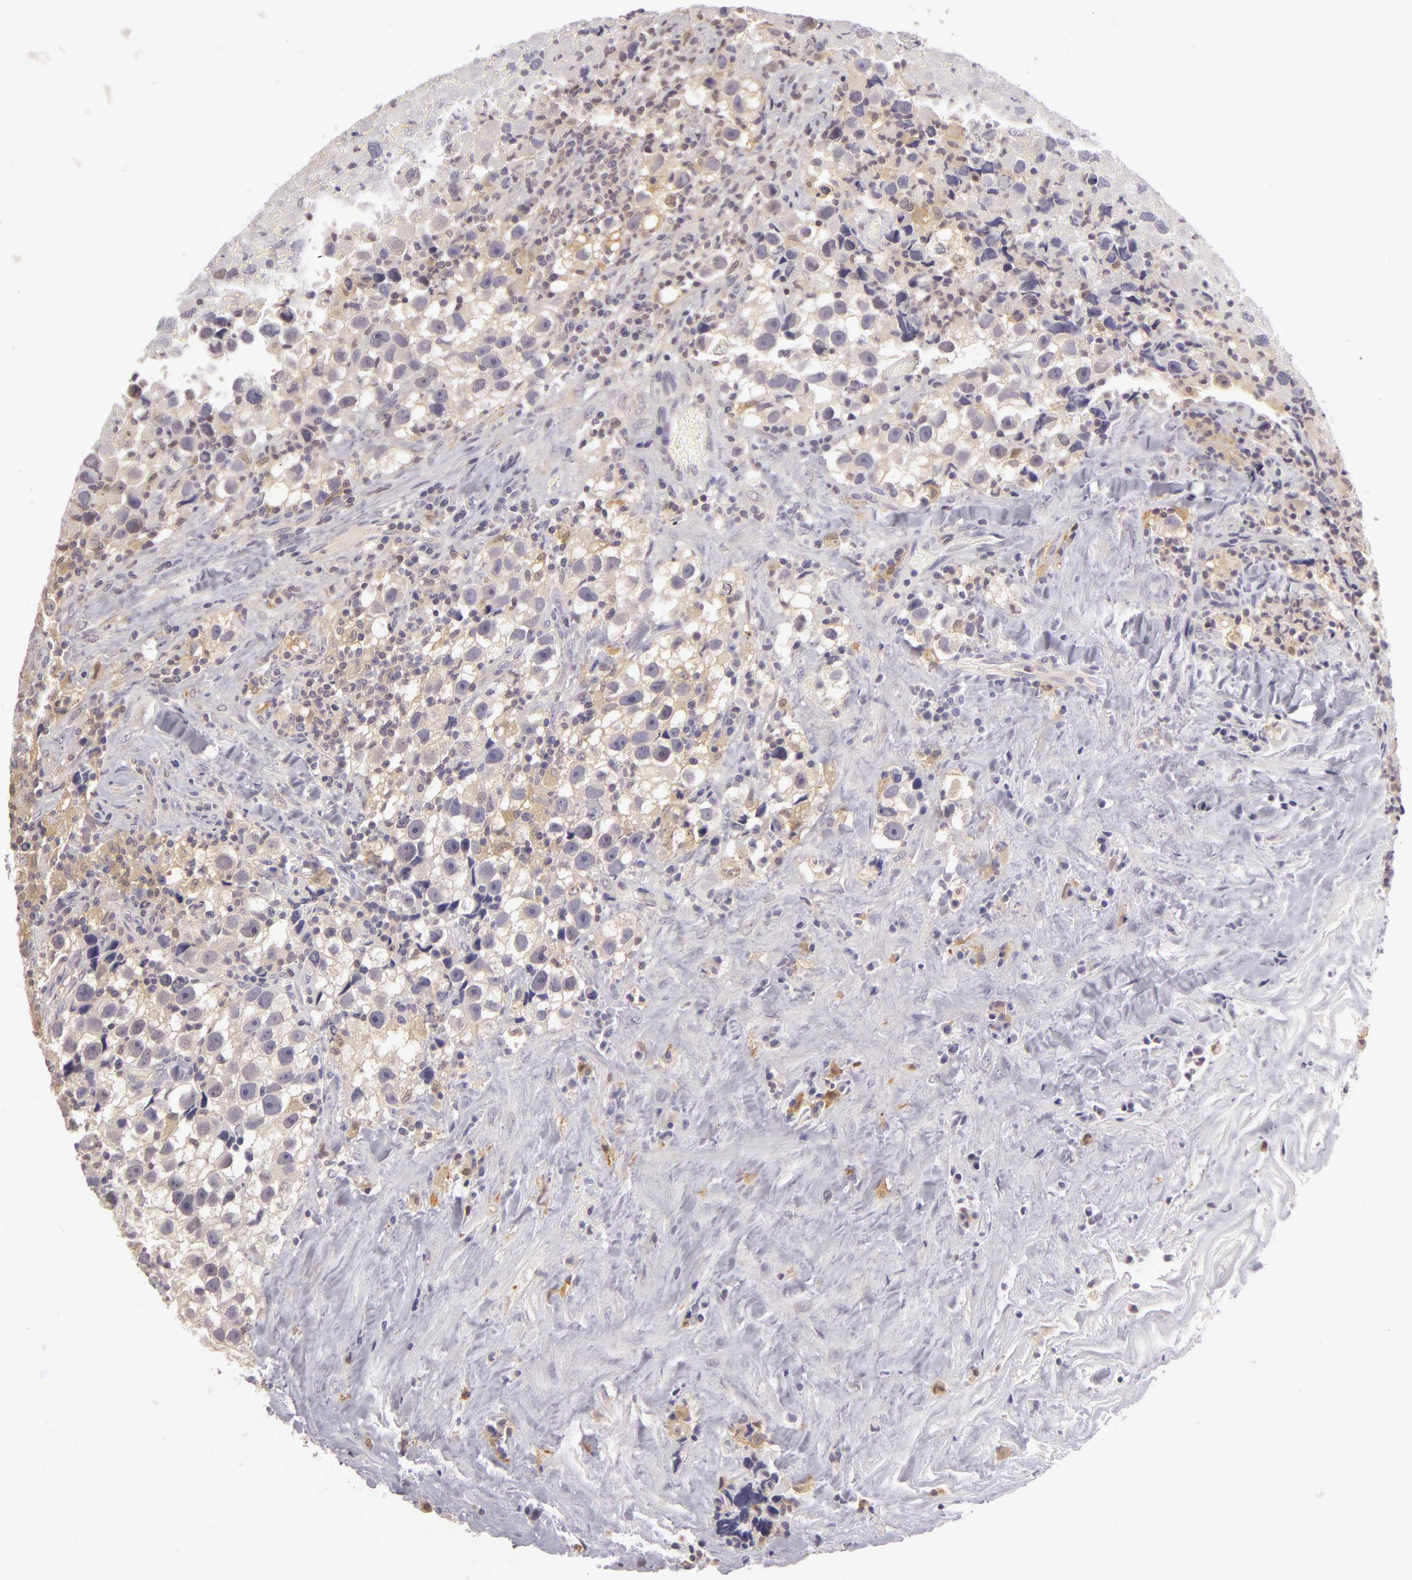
{"staining": {"intensity": "negative", "quantity": "none", "location": "none"}, "tissue": "testis cancer", "cell_type": "Tumor cells", "image_type": "cancer", "snomed": [{"axis": "morphology", "description": "Seminoma, NOS"}, {"axis": "topography", "description": "Testis"}], "caption": "An immunohistochemistry (IHC) photomicrograph of testis seminoma is shown. There is no staining in tumor cells of testis seminoma.", "gene": "GNPDA1", "patient": {"sex": "male", "age": 43}}